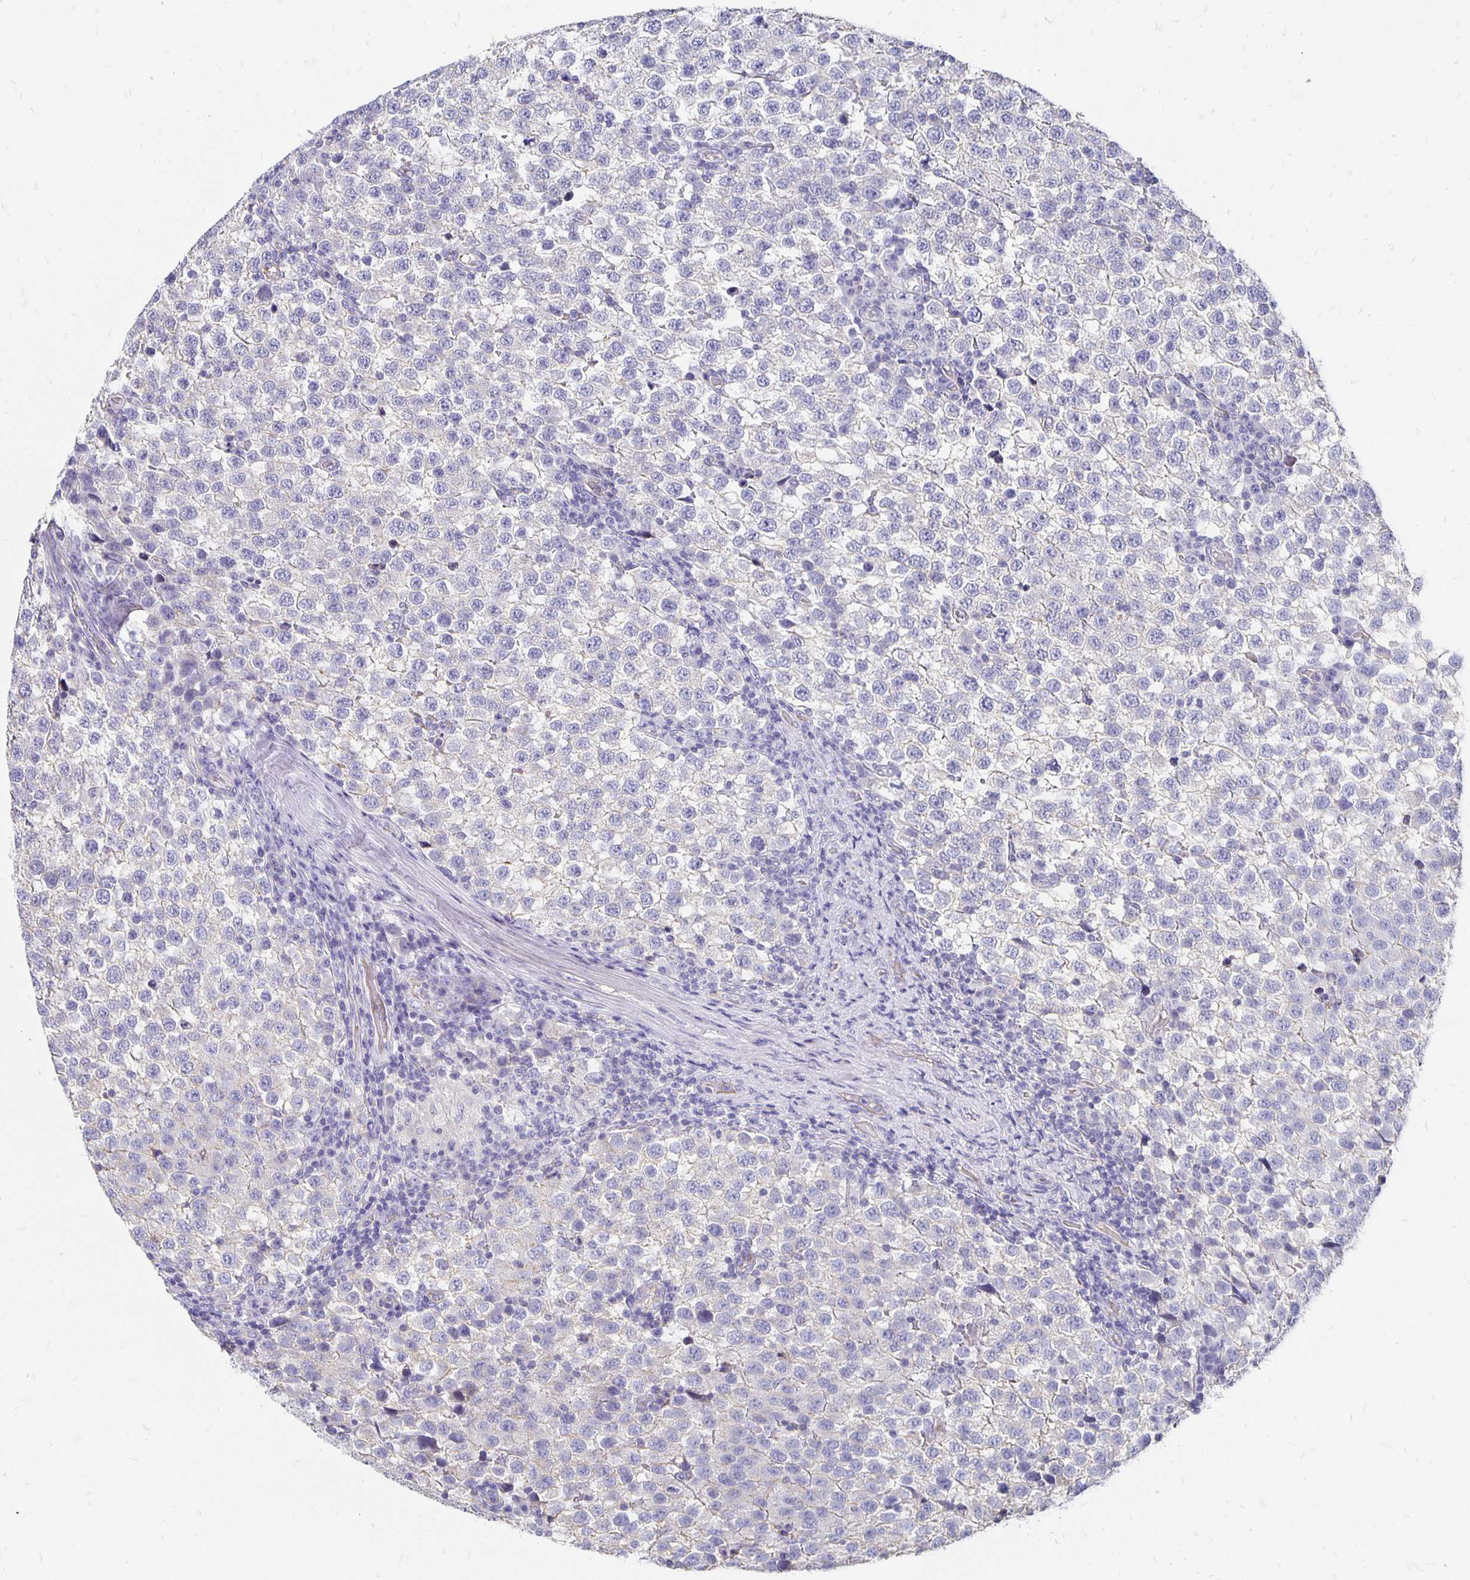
{"staining": {"intensity": "negative", "quantity": "none", "location": "none"}, "tissue": "testis cancer", "cell_type": "Tumor cells", "image_type": "cancer", "snomed": [{"axis": "morphology", "description": "Seminoma, NOS"}, {"axis": "topography", "description": "Testis"}], "caption": "Immunohistochemistry of human testis cancer exhibits no staining in tumor cells.", "gene": "APOB", "patient": {"sex": "male", "age": 34}}